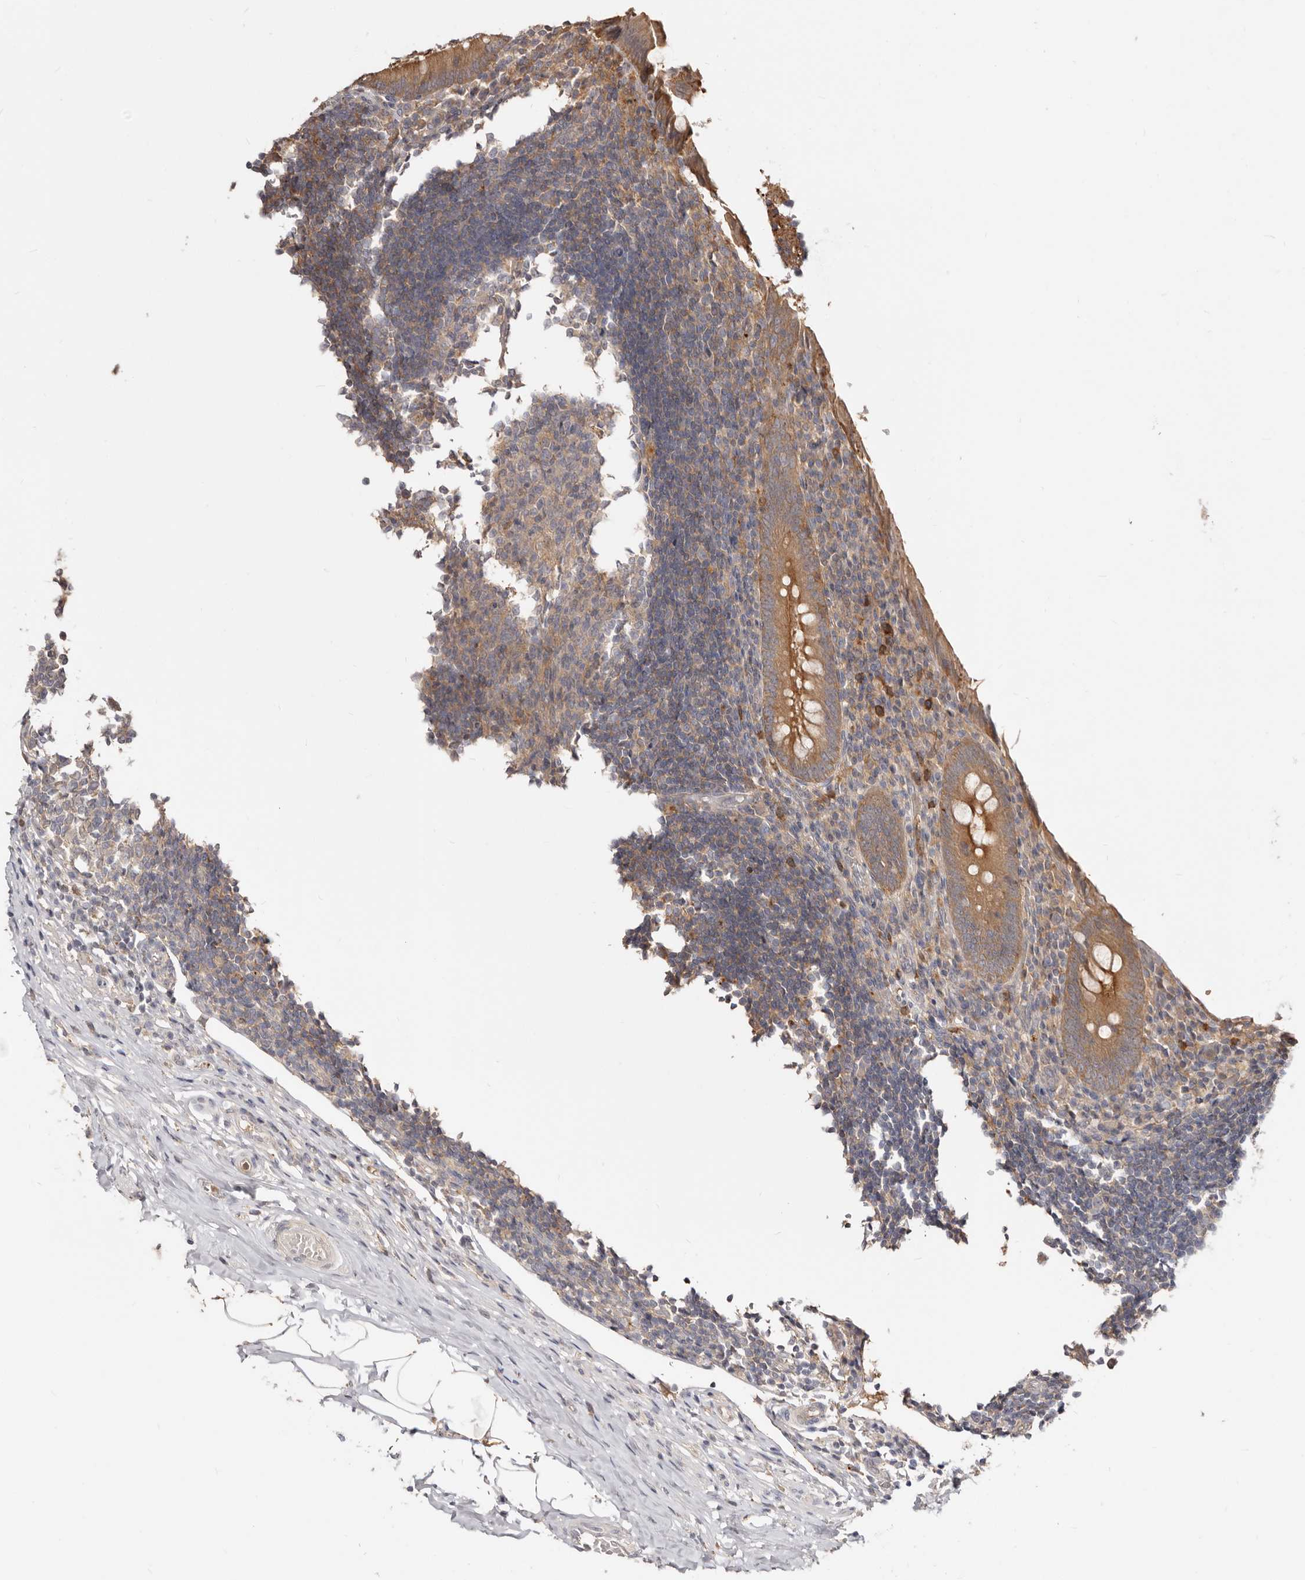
{"staining": {"intensity": "moderate", "quantity": ">75%", "location": "cytoplasmic/membranous"}, "tissue": "appendix", "cell_type": "Glandular cells", "image_type": "normal", "snomed": [{"axis": "morphology", "description": "Normal tissue, NOS"}, {"axis": "topography", "description": "Appendix"}], "caption": "Protein analysis of normal appendix exhibits moderate cytoplasmic/membranous expression in about >75% of glandular cells. (DAB (3,3'-diaminobenzidine) = brown stain, brightfield microscopy at high magnification).", "gene": "TC2N", "patient": {"sex": "female", "age": 17}}